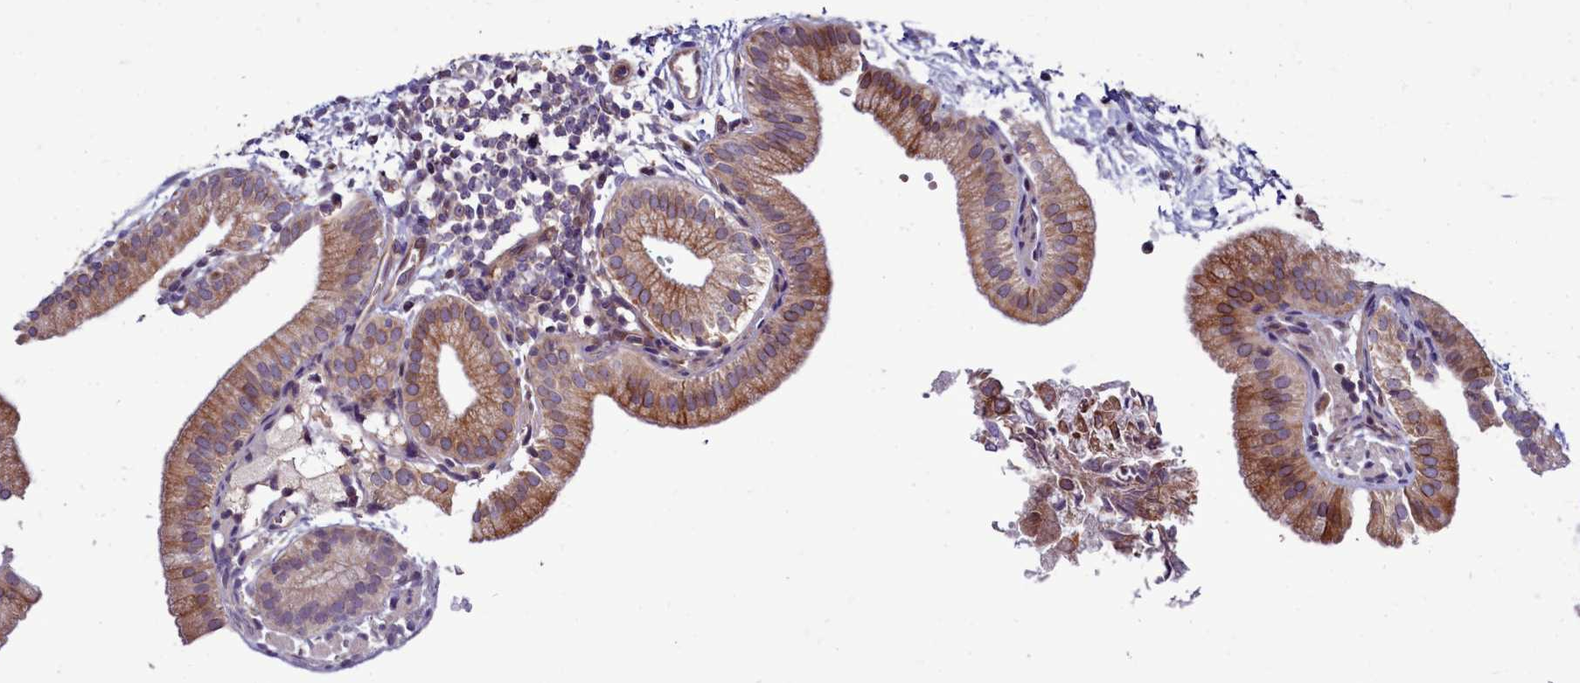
{"staining": {"intensity": "strong", "quantity": "25%-75%", "location": "cytoplasmic/membranous"}, "tissue": "gallbladder", "cell_type": "Glandular cells", "image_type": "normal", "snomed": [{"axis": "morphology", "description": "Normal tissue, NOS"}, {"axis": "topography", "description": "Gallbladder"}], "caption": "The image demonstrates immunohistochemical staining of unremarkable gallbladder. There is strong cytoplasmic/membranous positivity is identified in about 25%-75% of glandular cells.", "gene": "RAPGEF4", "patient": {"sex": "male", "age": 55}}